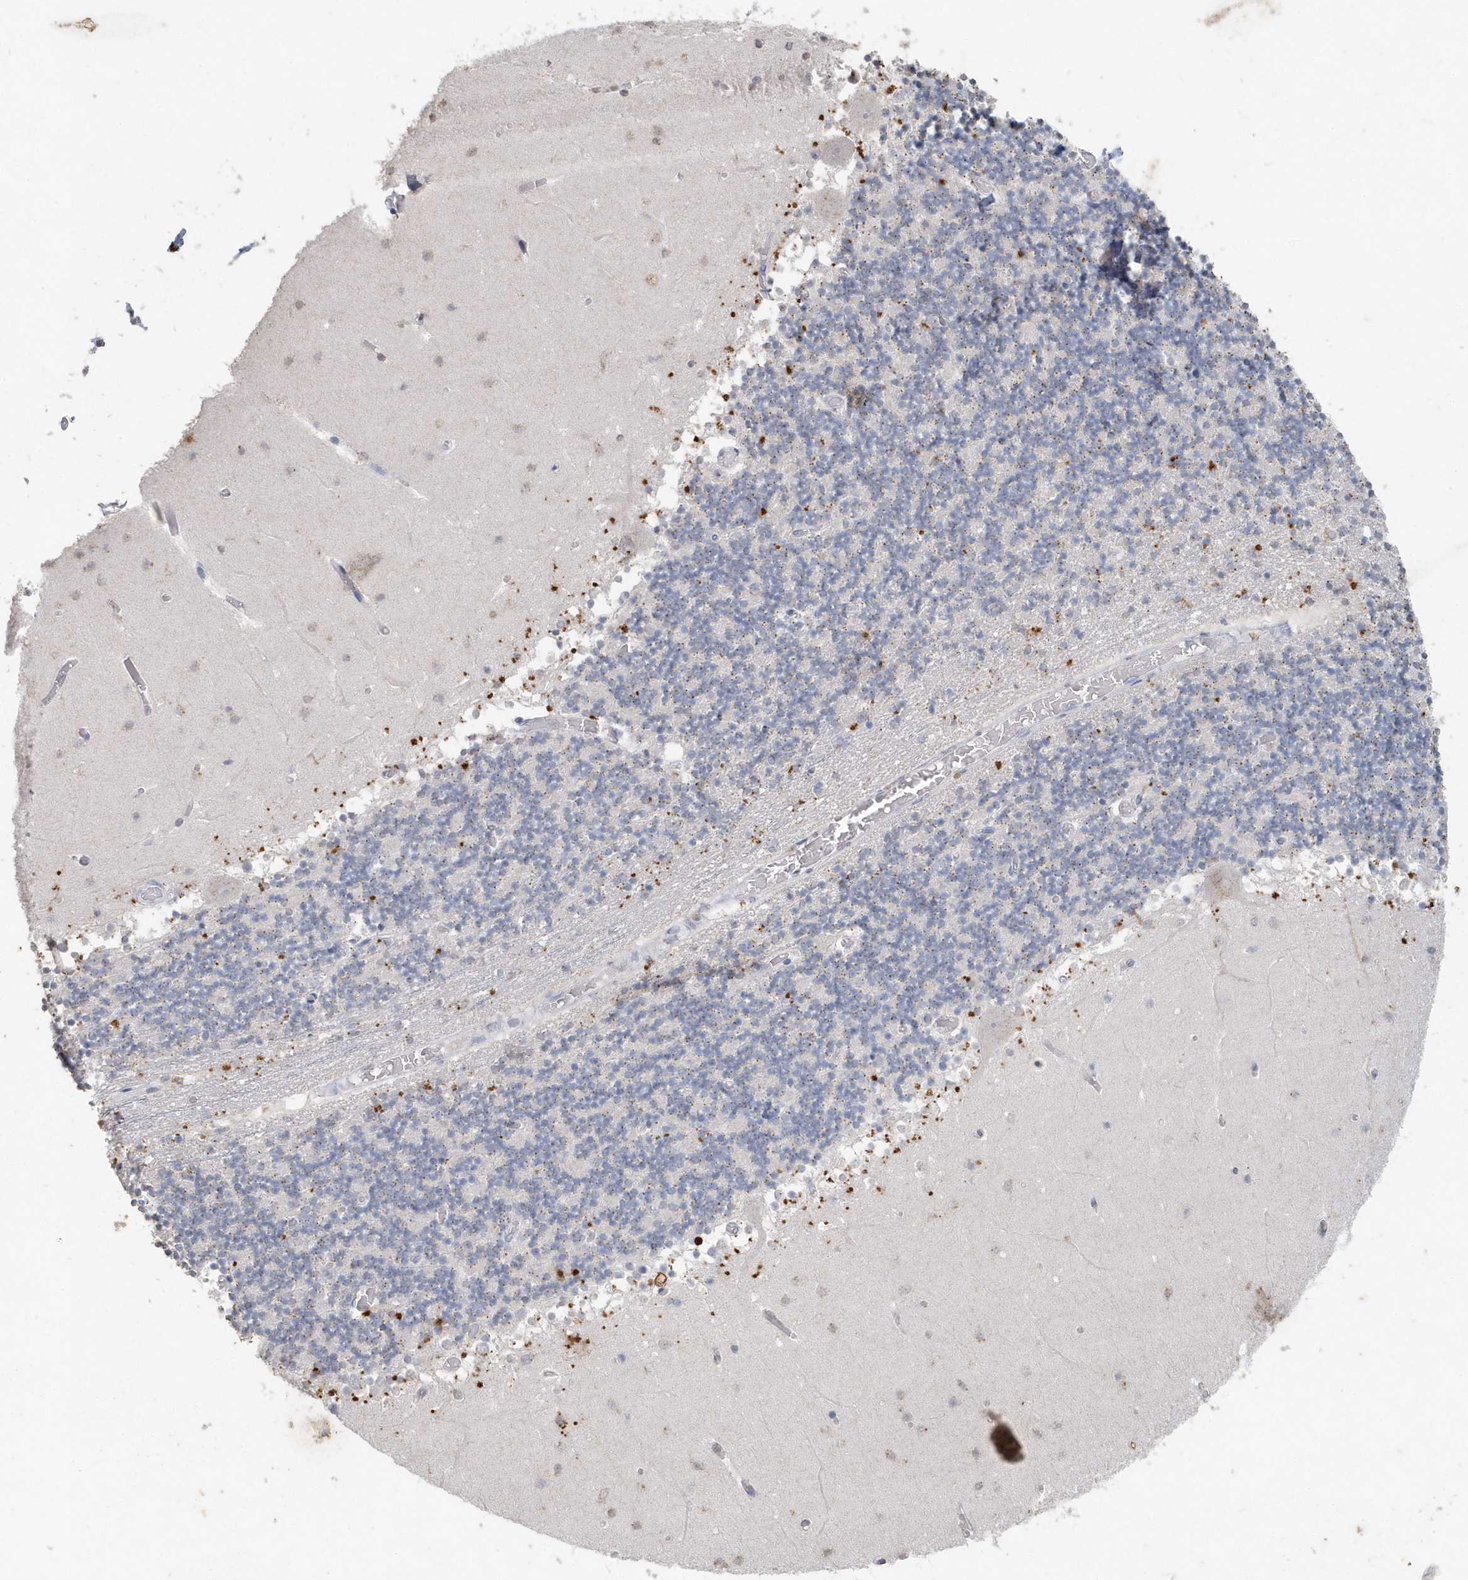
{"staining": {"intensity": "weak", "quantity": "25%-75%", "location": "cytoplasmic/membranous"}, "tissue": "cerebellum", "cell_type": "Cells in granular layer", "image_type": "normal", "snomed": [{"axis": "morphology", "description": "Normal tissue, NOS"}, {"axis": "topography", "description": "Cerebellum"}], "caption": "High-power microscopy captured an immunohistochemistry (IHC) histopathology image of normal cerebellum, revealing weak cytoplasmic/membranous staining in about 25%-75% of cells in granular layer. (DAB (3,3'-diaminobenzidine) IHC, brown staining for protein, blue staining for nuclei).", "gene": "PDCD1", "patient": {"sex": "female", "age": 28}}